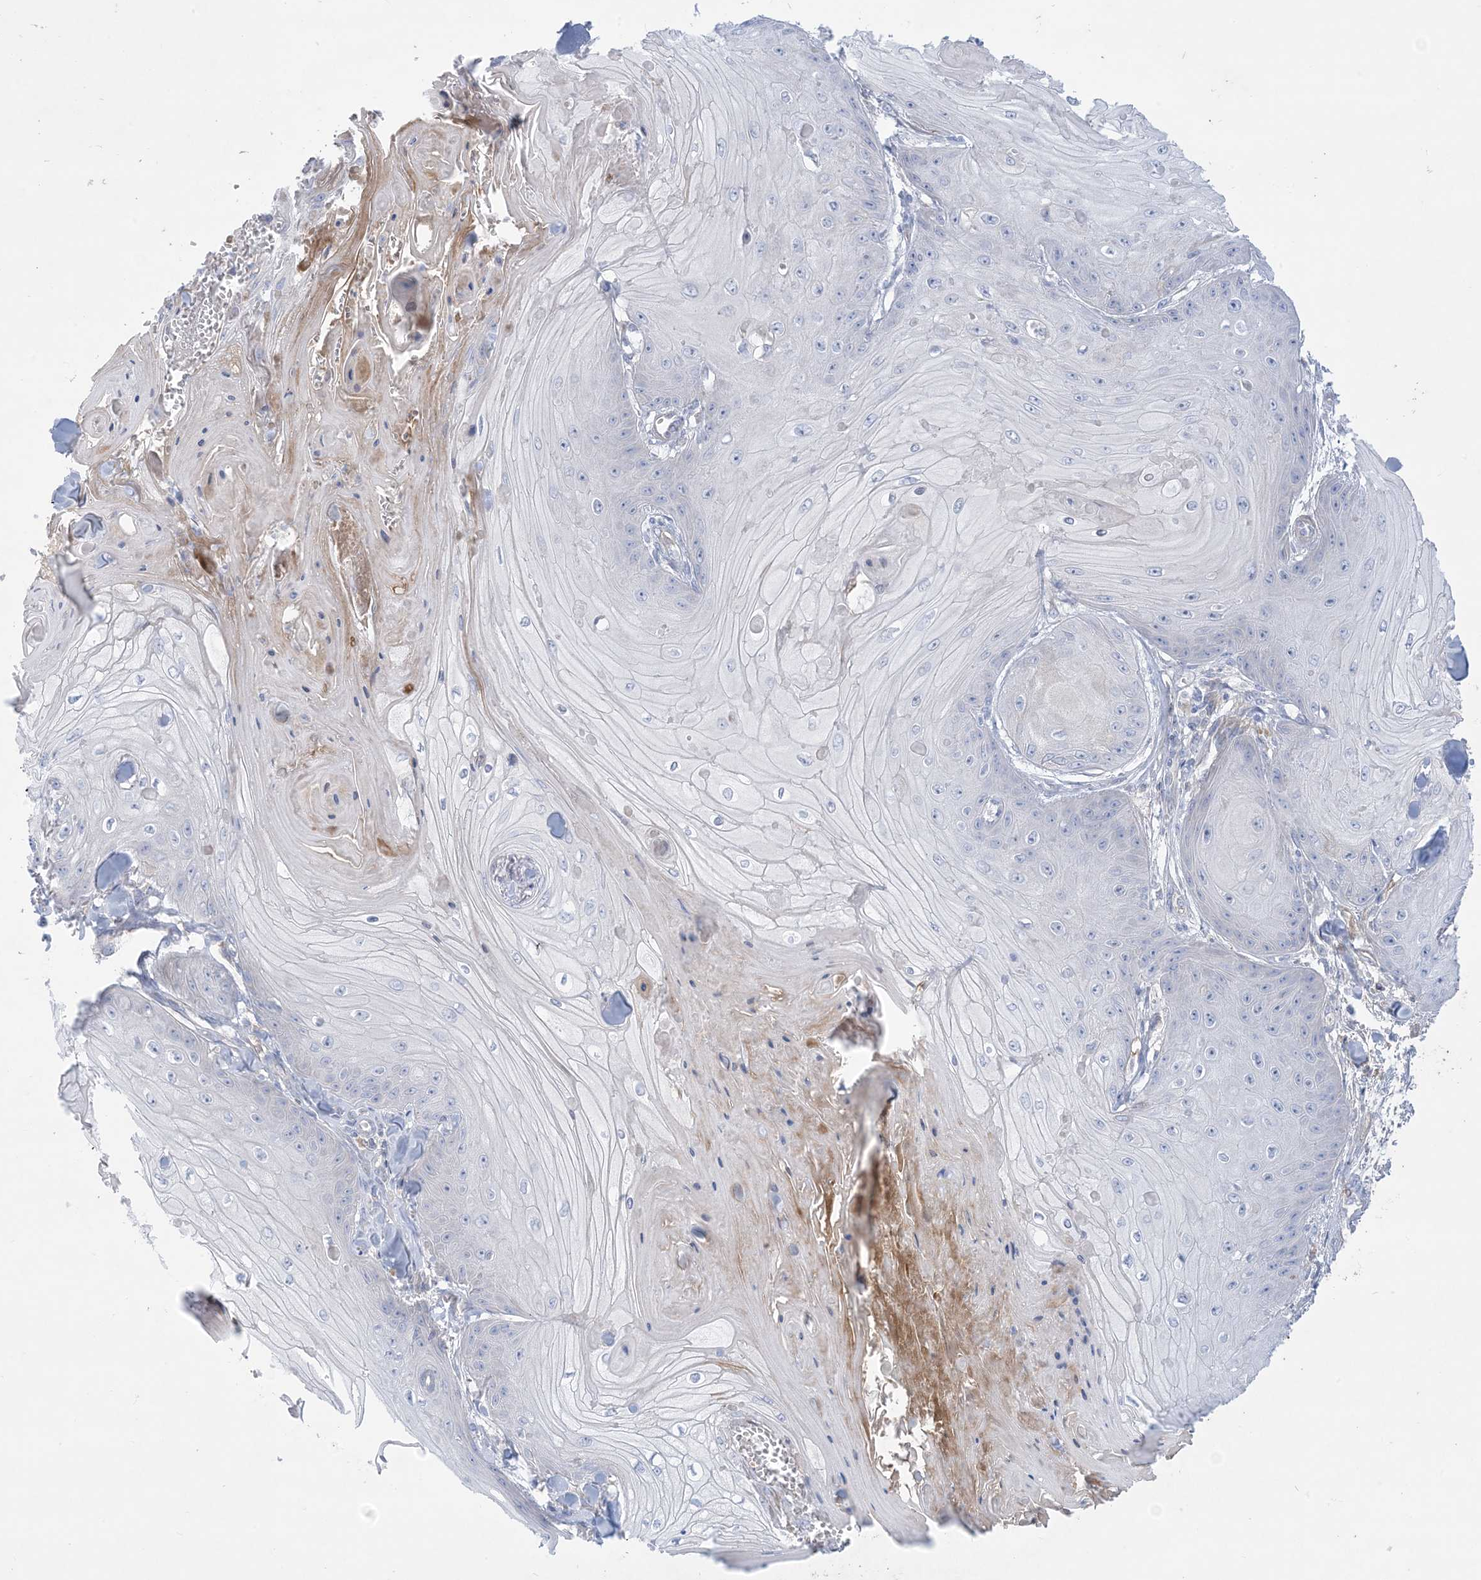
{"staining": {"intensity": "negative", "quantity": "none", "location": "none"}, "tissue": "skin cancer", "cell_type": "Tumor cells", "image_type": "cancer", "snomed": [{"axis": "morphology", "description": "Squamous cell carcinoma, NOS"}, {"axis": "topography", "description": "Skin"}], "caption": "An IHC histopathology image of skin cancer is shown. There is no staining in tumor cells of skin cancer.", "gene": "ATP11C", "patient": {"sex": "male", "age": 74}}